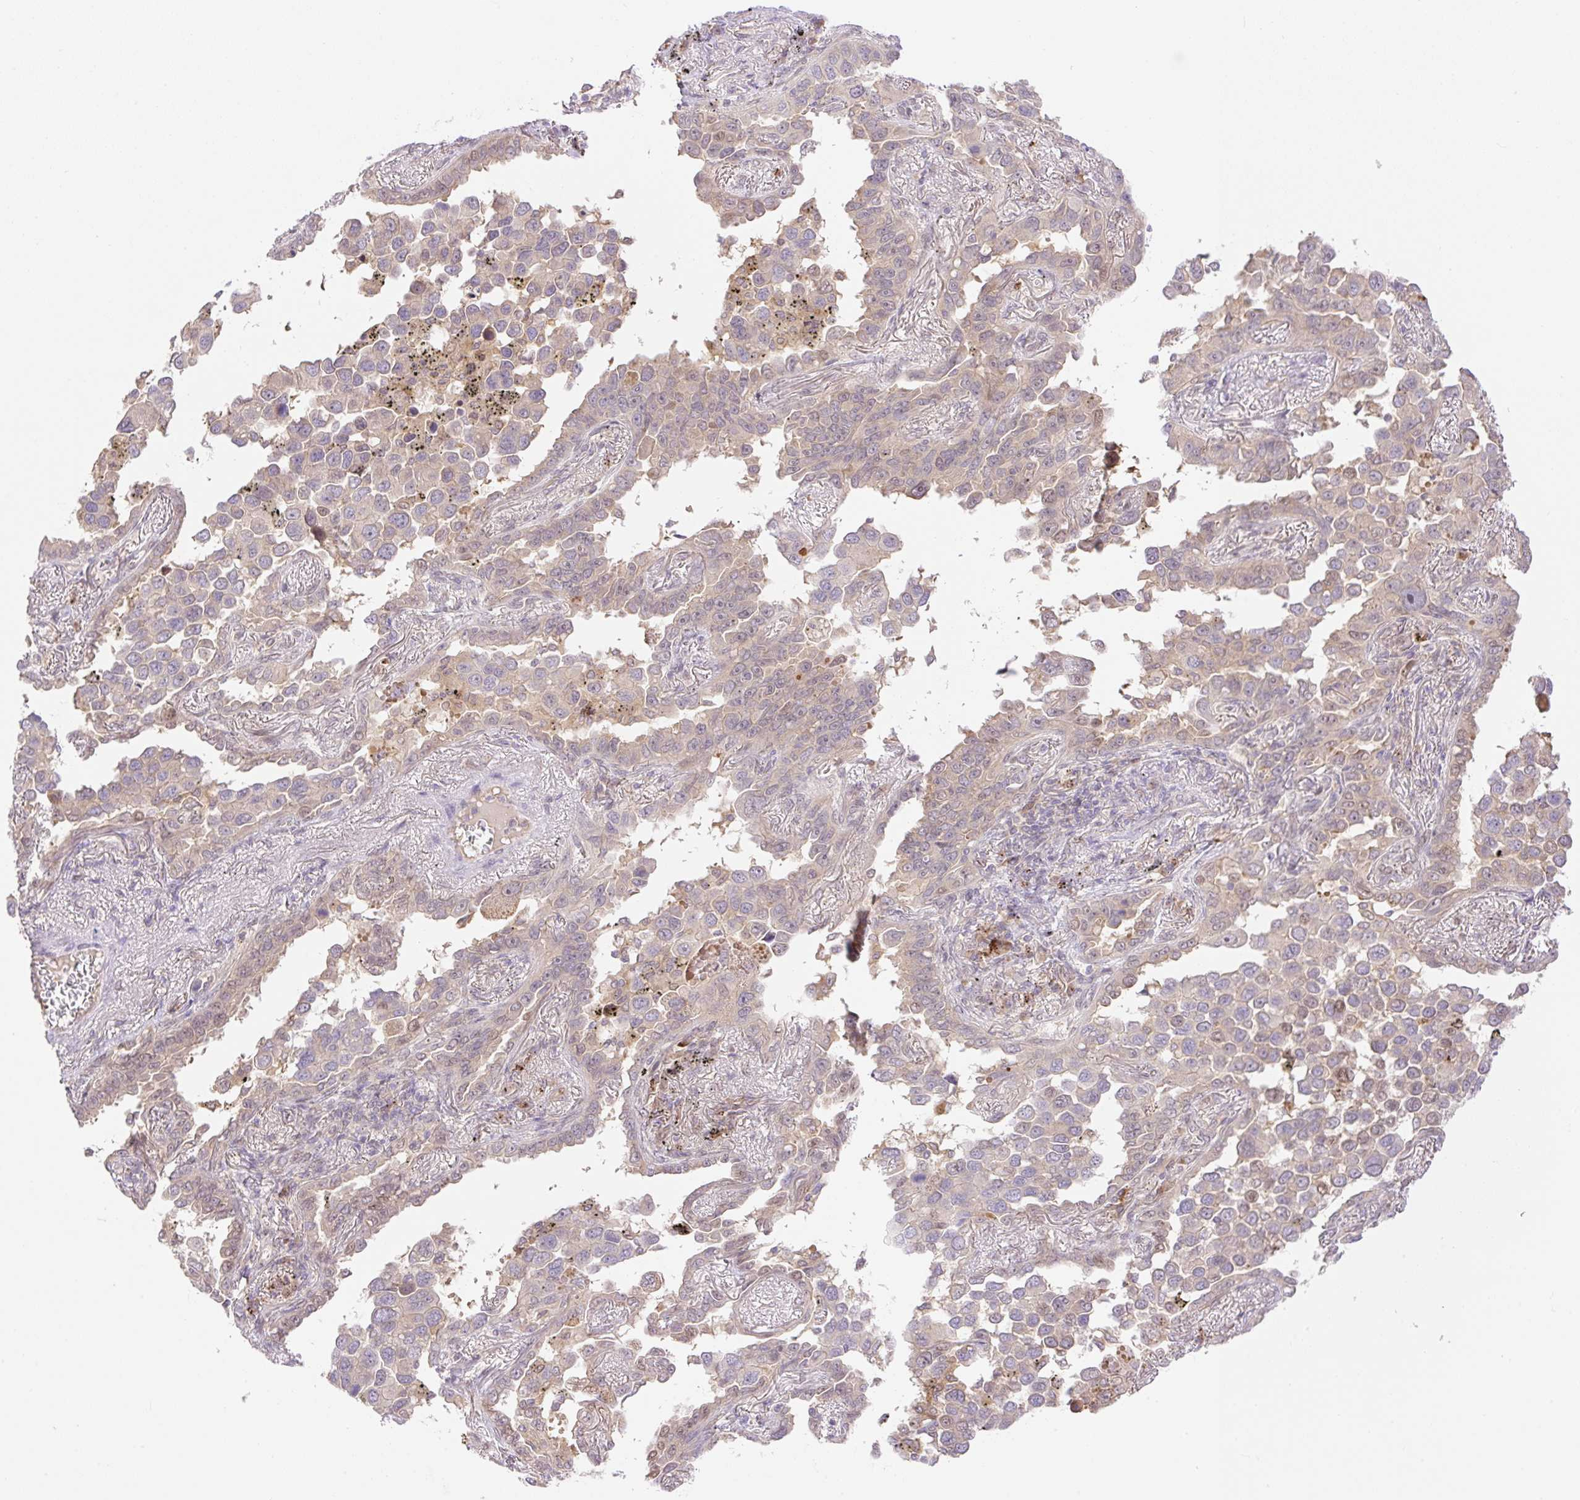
{"staining": {"intensity": "weak", "quantity": "25%-75%", "location": "cytoplasmic/membranous,nuclear"}, "tissue": "lung cancer", "cell_type": "Tumor cells", "image_type": "cancer", "snomed": [{"axis": "morphology", "description": "Adenocarcinoma, NOS"}, {"axis": "topography", "description": "Lung"}], "caption": "Immunohistochemistry of lung cancer (adenocarcinoma) exhibits low levels of weak cytoplasmic/membranous and nuclear positivity in approximately 25%-75% of tumor cells.", "gene": "VPS25", "patient": {"sex": "male", "age": 67}}